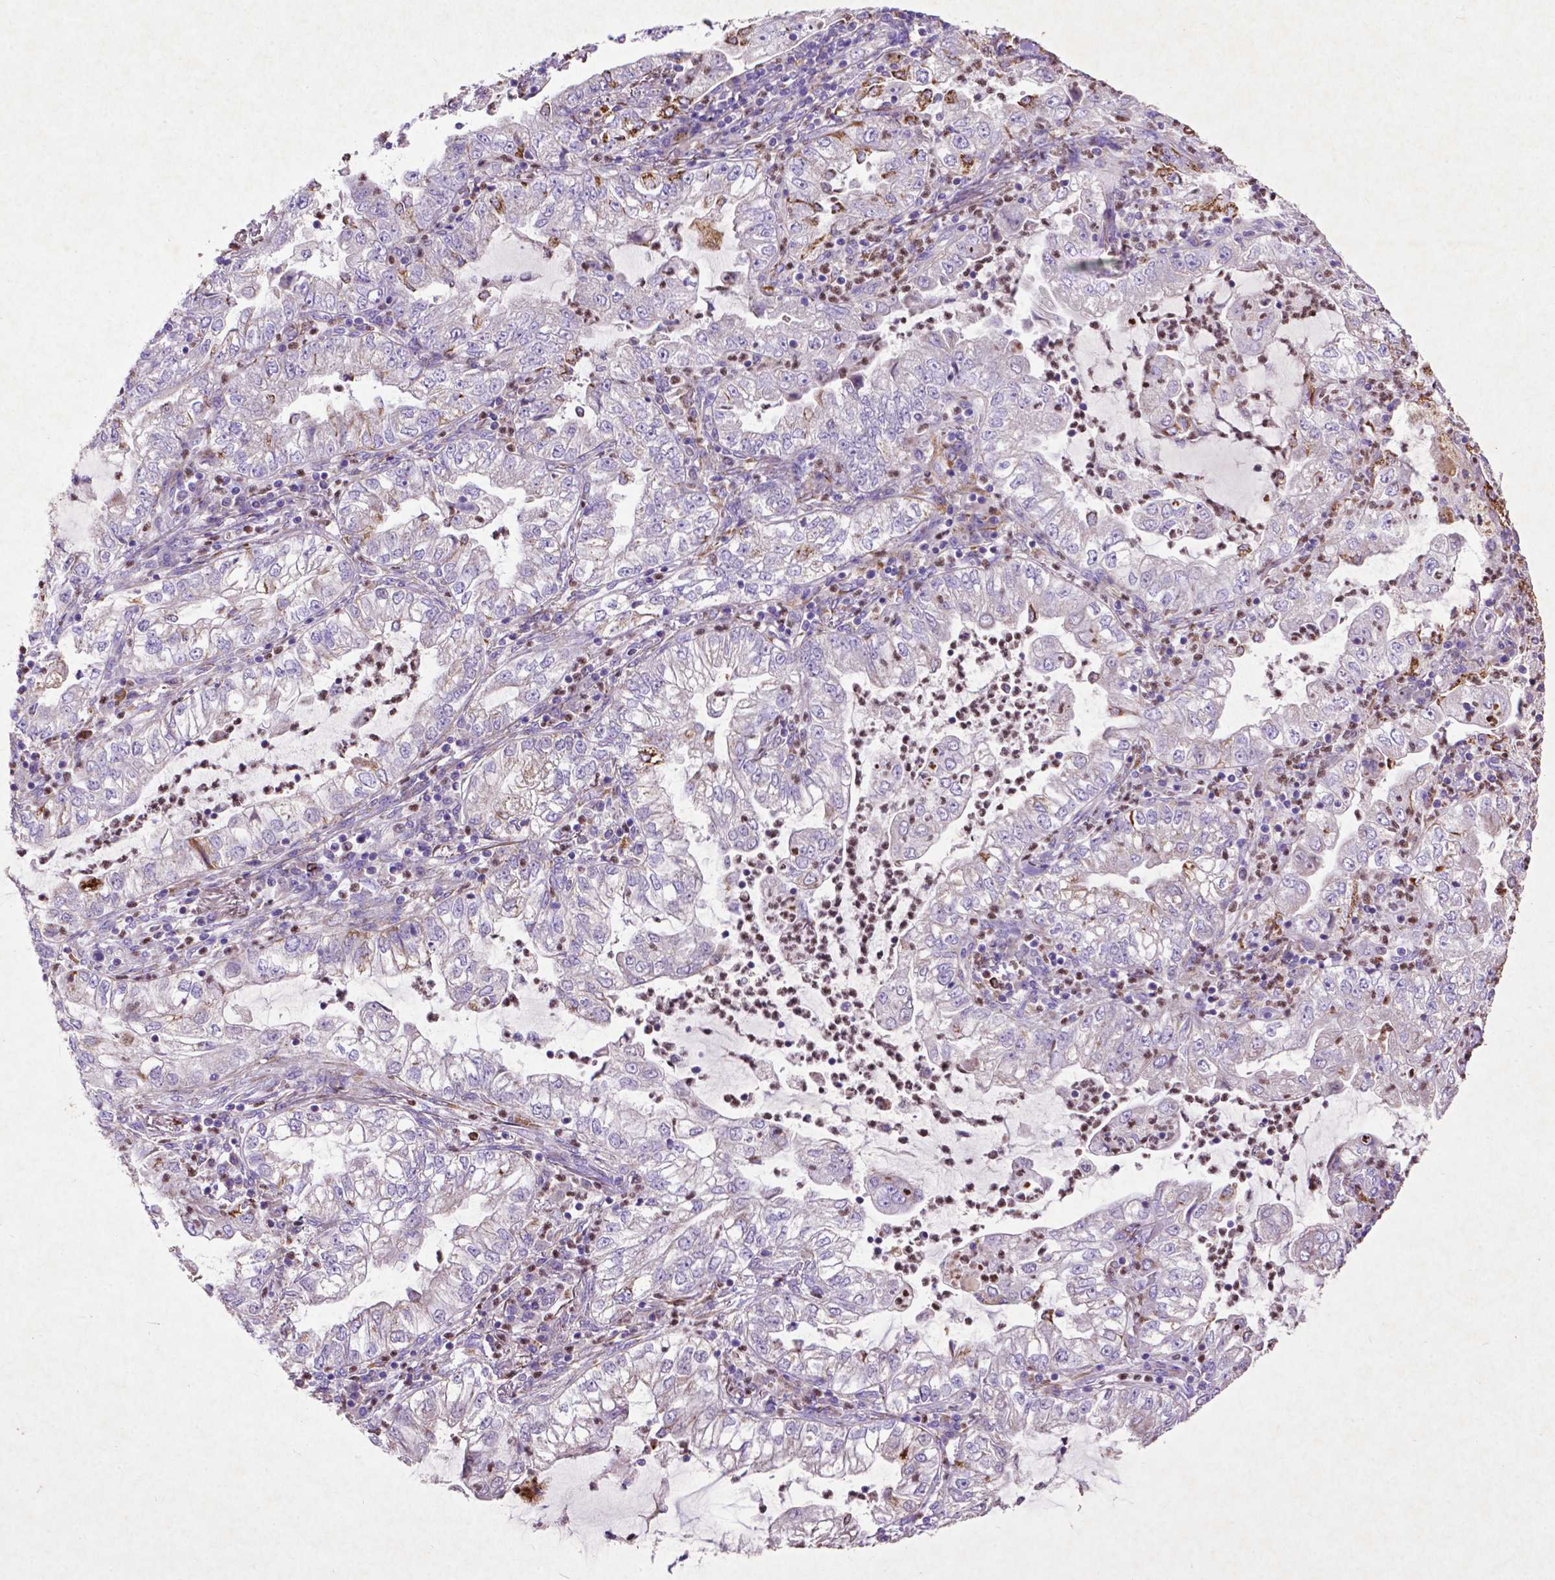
{"staining": {"intensity": "negative", "quantity": "none", "location": "none"}, "tissue": "lung cancer", "cell_type": "Tumor cells", "image_type": "cancer", "snomed": [{"axis": "morphology", "description": "Adenocarcinoma, NOS"}, {"axis": "topography", "description": "Lung"}], "caption": "This image is of lung cancer (adenocarcinoma) stained with immunohistochemistry (IHC) to label a protein in brown with the nuclei are counter-stained blue. There is no positivity in tumor cells. (DAB (3,3'-diaminobenzidine) IHC with hematoxylin counter stain).", "gene": "THEGL", "patient": {"sex": "female", "age": 73}}